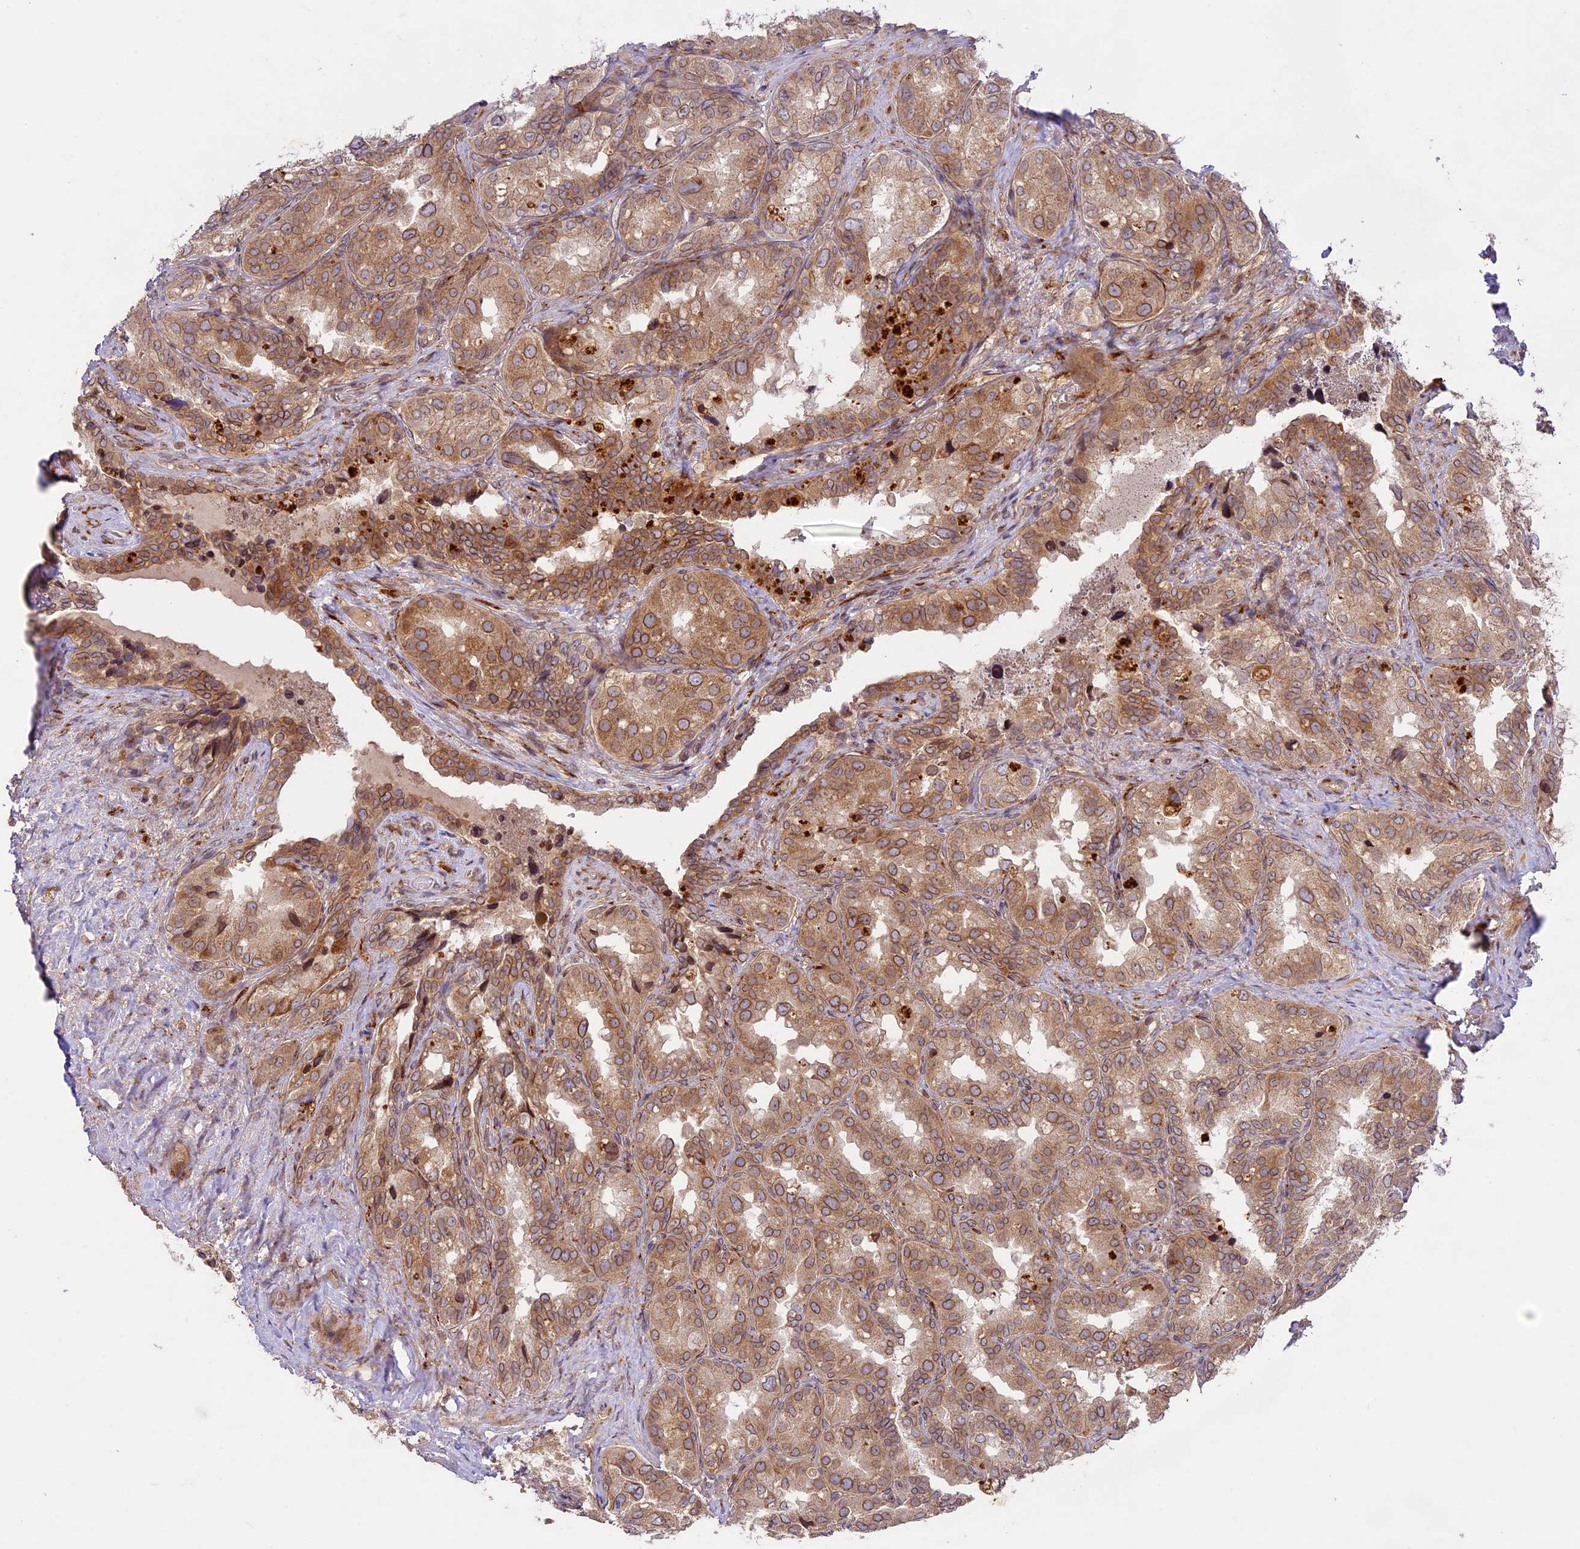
{"staining": {"intensity": "moderate", "quantity": ">75%", "location": "cytoplasmic/membranous,nuclear"}, "tissue": "seminal vesicle", "cell_type": "Glandular cells", "image_type": "normal", "snomed": [{"axis": "morphology", "description": "Normal tissue, NOS"}, {"axis": "topography", "description": "Seminal veicle"}, {"axis": "topography", "description": "Peripheral nerve tissue"}], "caption": "High-magnification brightfield microscopy of unremarkable seminal vesicle stained with DAB (3,3'-diaminobenzidine) (brown) and counterstained with hematoxylin (blue). glandular cells exhibit moderate cytoplasmic/membranous,nuclear expression is appreciated in approximately>75% of cells.", "gene": "DGKH", "patient": {"sex": "male", "age": 67}}